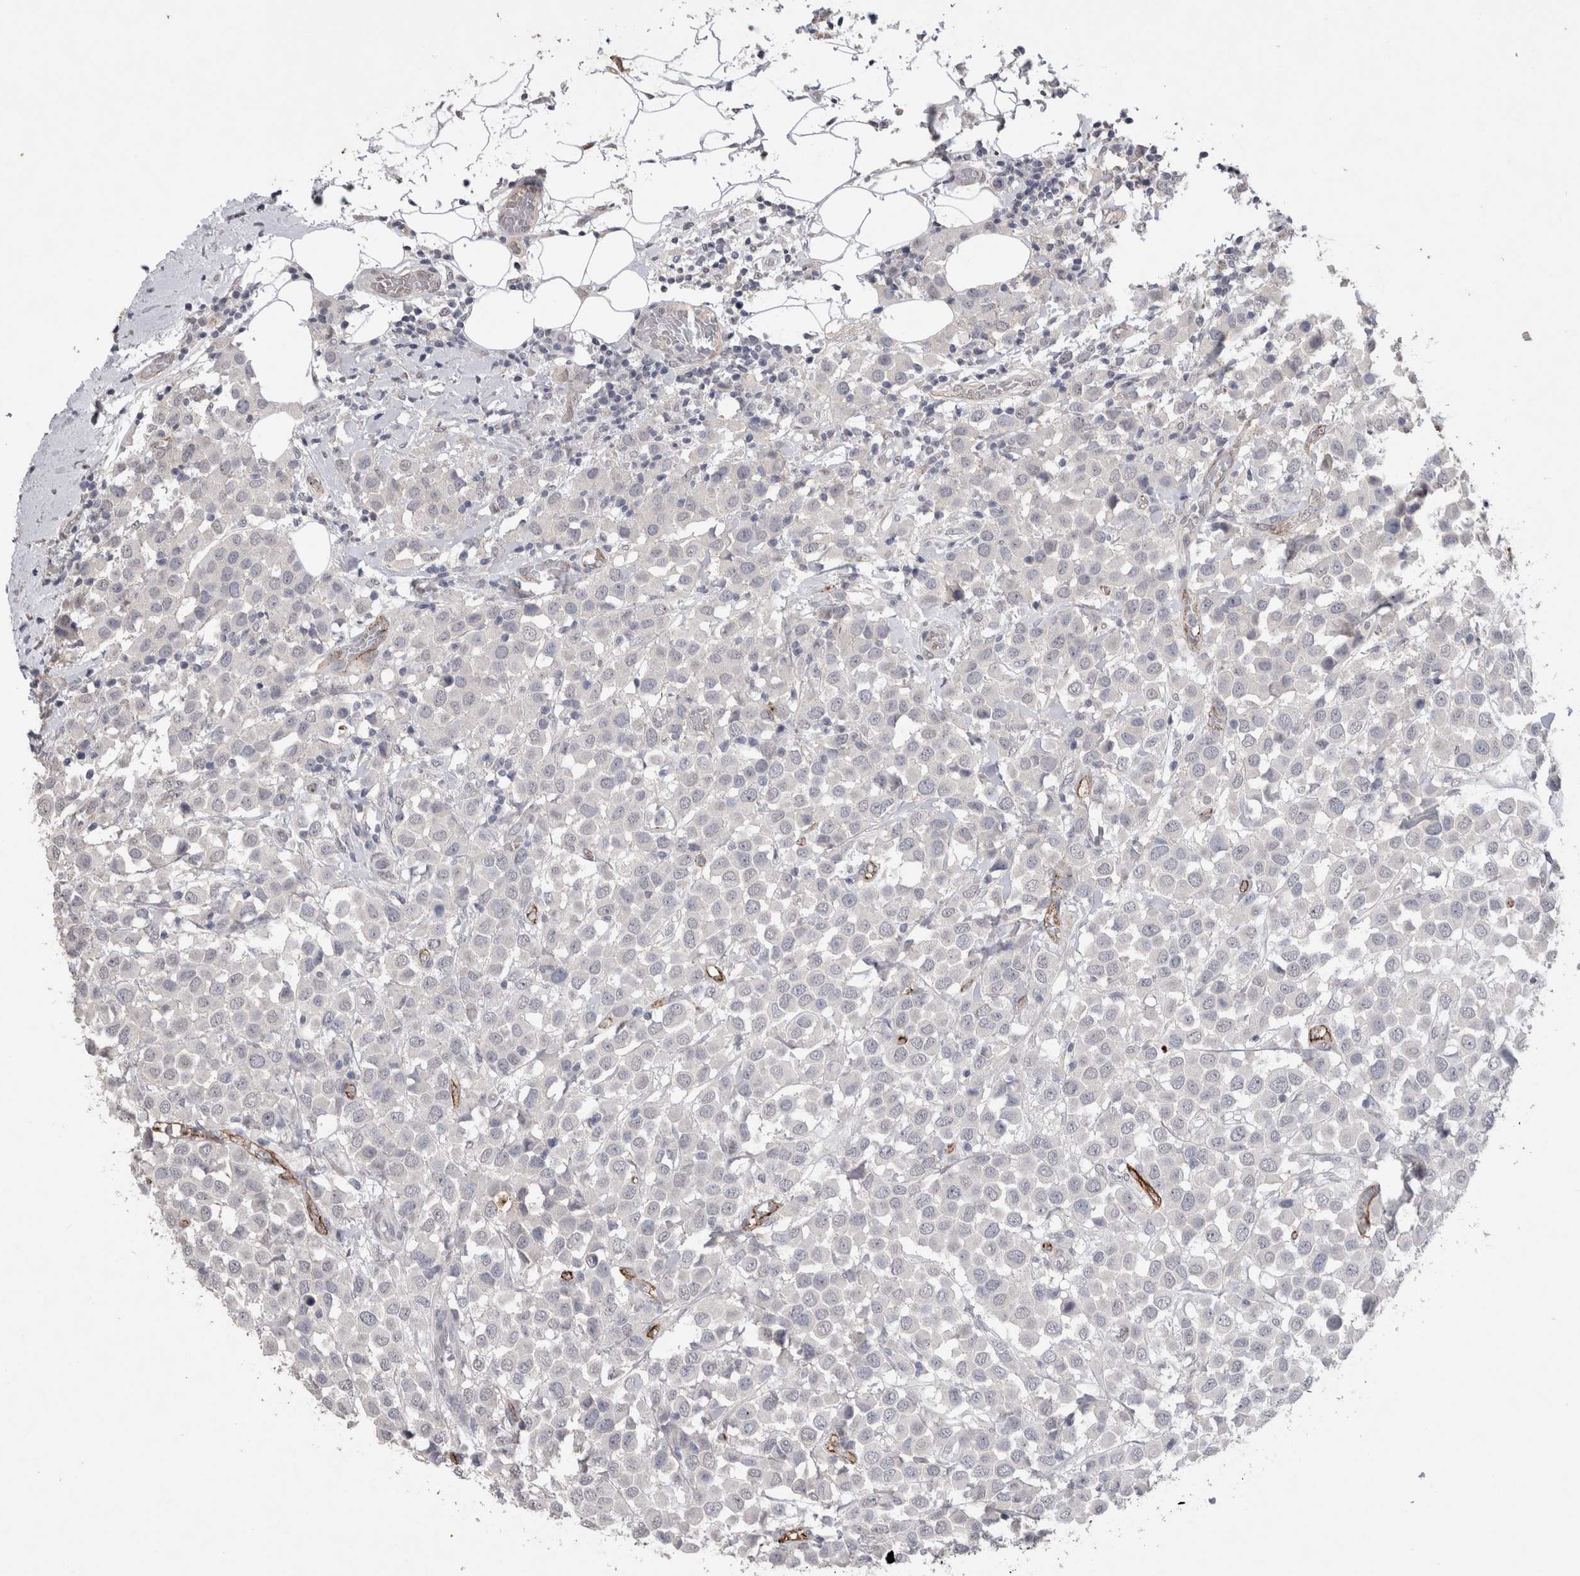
{"staining": {"intensity": "negative", "quantity": "none", "location": "none"}, "tissue": "breast cancer", "cell_type": "Tumor cells", "image_type": "cancer", "snomed": [{"axis": "morphology", "description": "Duct carcinoma"}, {"axis": "topography", "description": "Breast"}], "caption": "This is an IHC micrograph of invasive ductal carcinoma (breast). There is no staining in tumor cells.", "gene": "CDH13", "patient": {"sex": "female", "age": 61}}